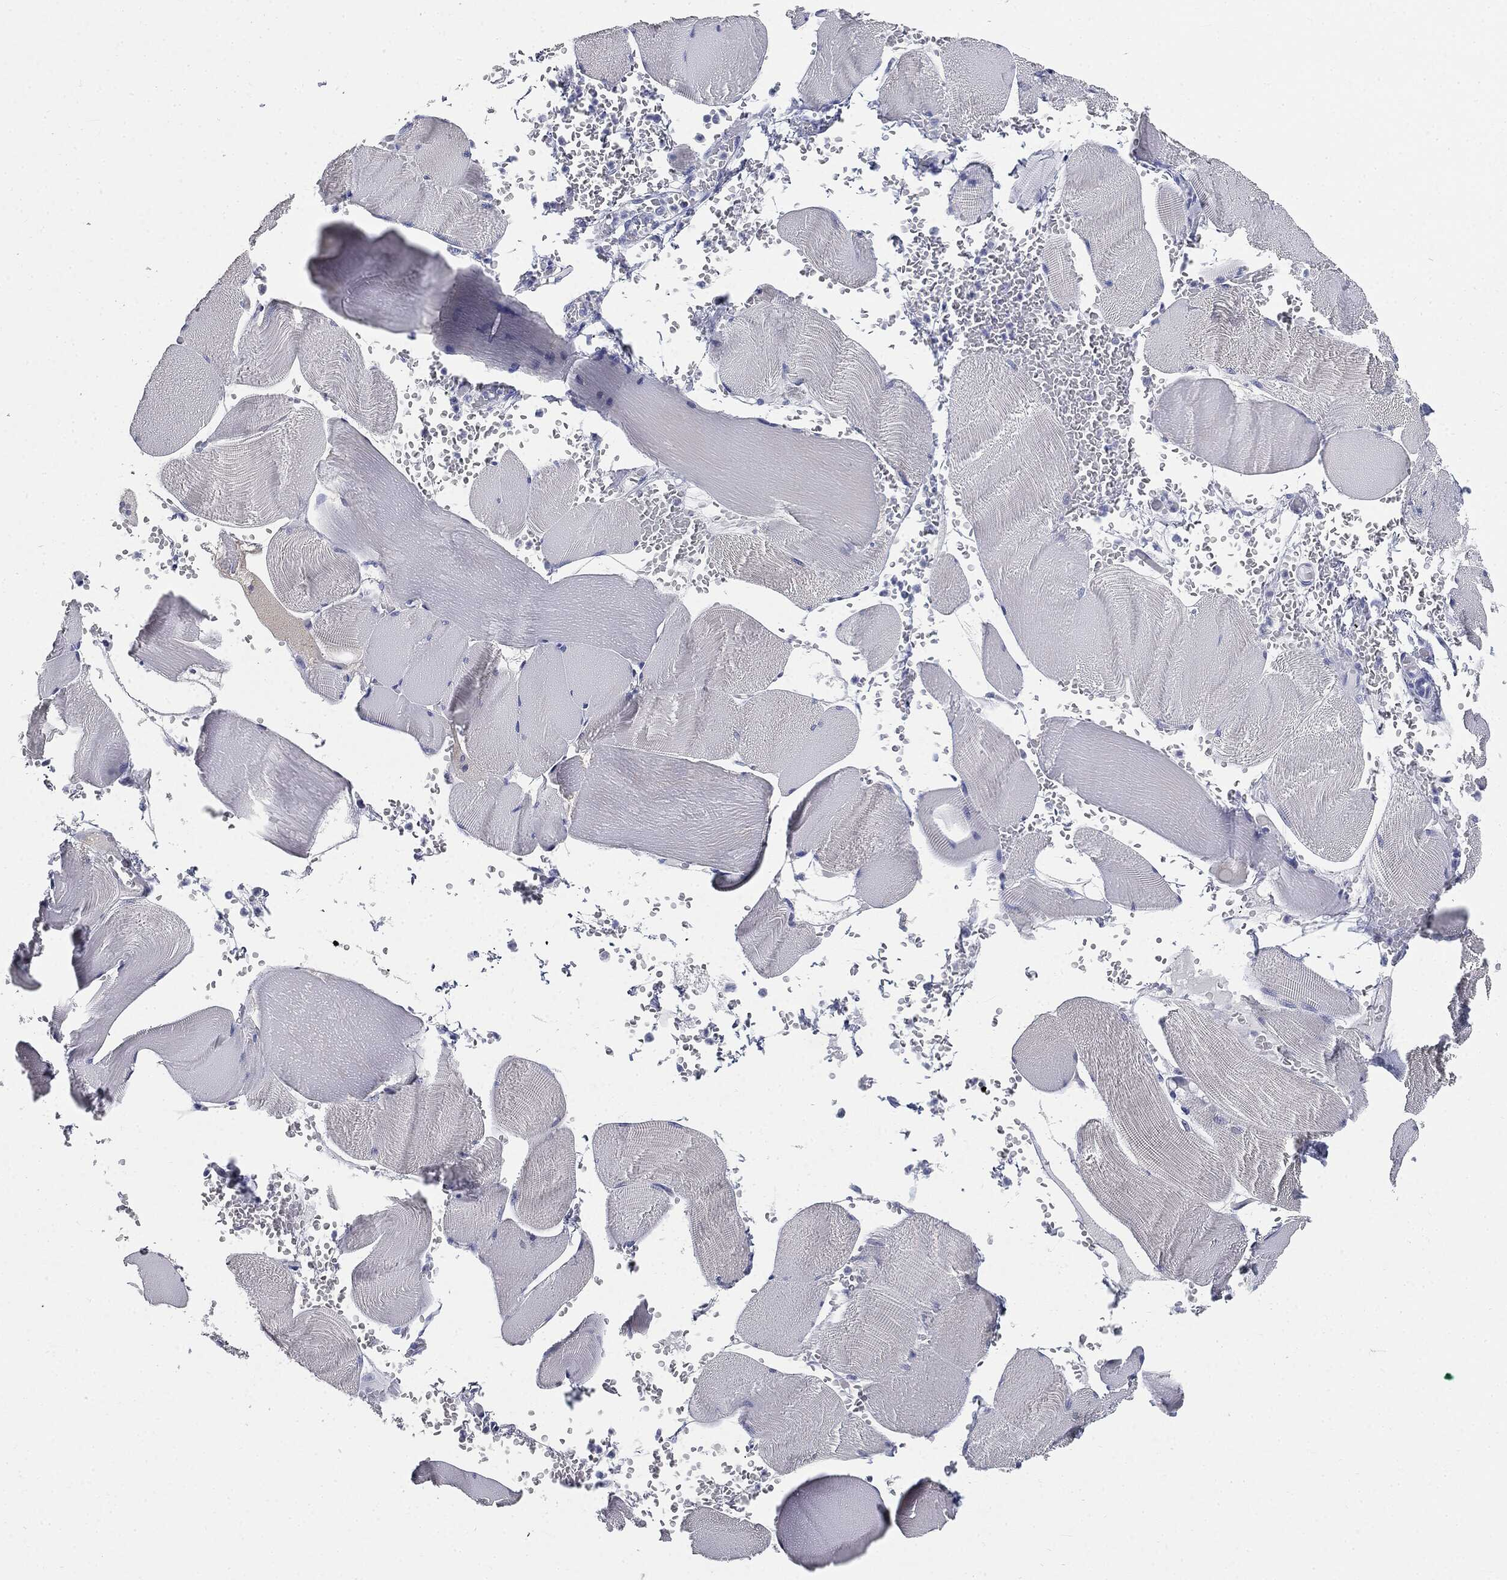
{"staining": {"intensity": "negative", "quantity": "none", "location": "none"}, "tissue": "skeletal muscle", "cell_type": "Myocytes", "image_type": "normal", "snomed": [{"axis": "morphology", "description": "Normal tissue, NOS"}, {"axis": "topography", "description": "Skeletal muscle"}], "caption": "Immunohistochemistry histopathology image of normal skeletal muscle: human skeletal muscle stained with DAB (3,3'-diaminobenzidine) reveals no significant protein expression in myocytes. (Immunohistochemistry, brightfield microscopy, high magnification).", "gene": "CUZD1", "patient": {"sex": "male", "age": 56}}